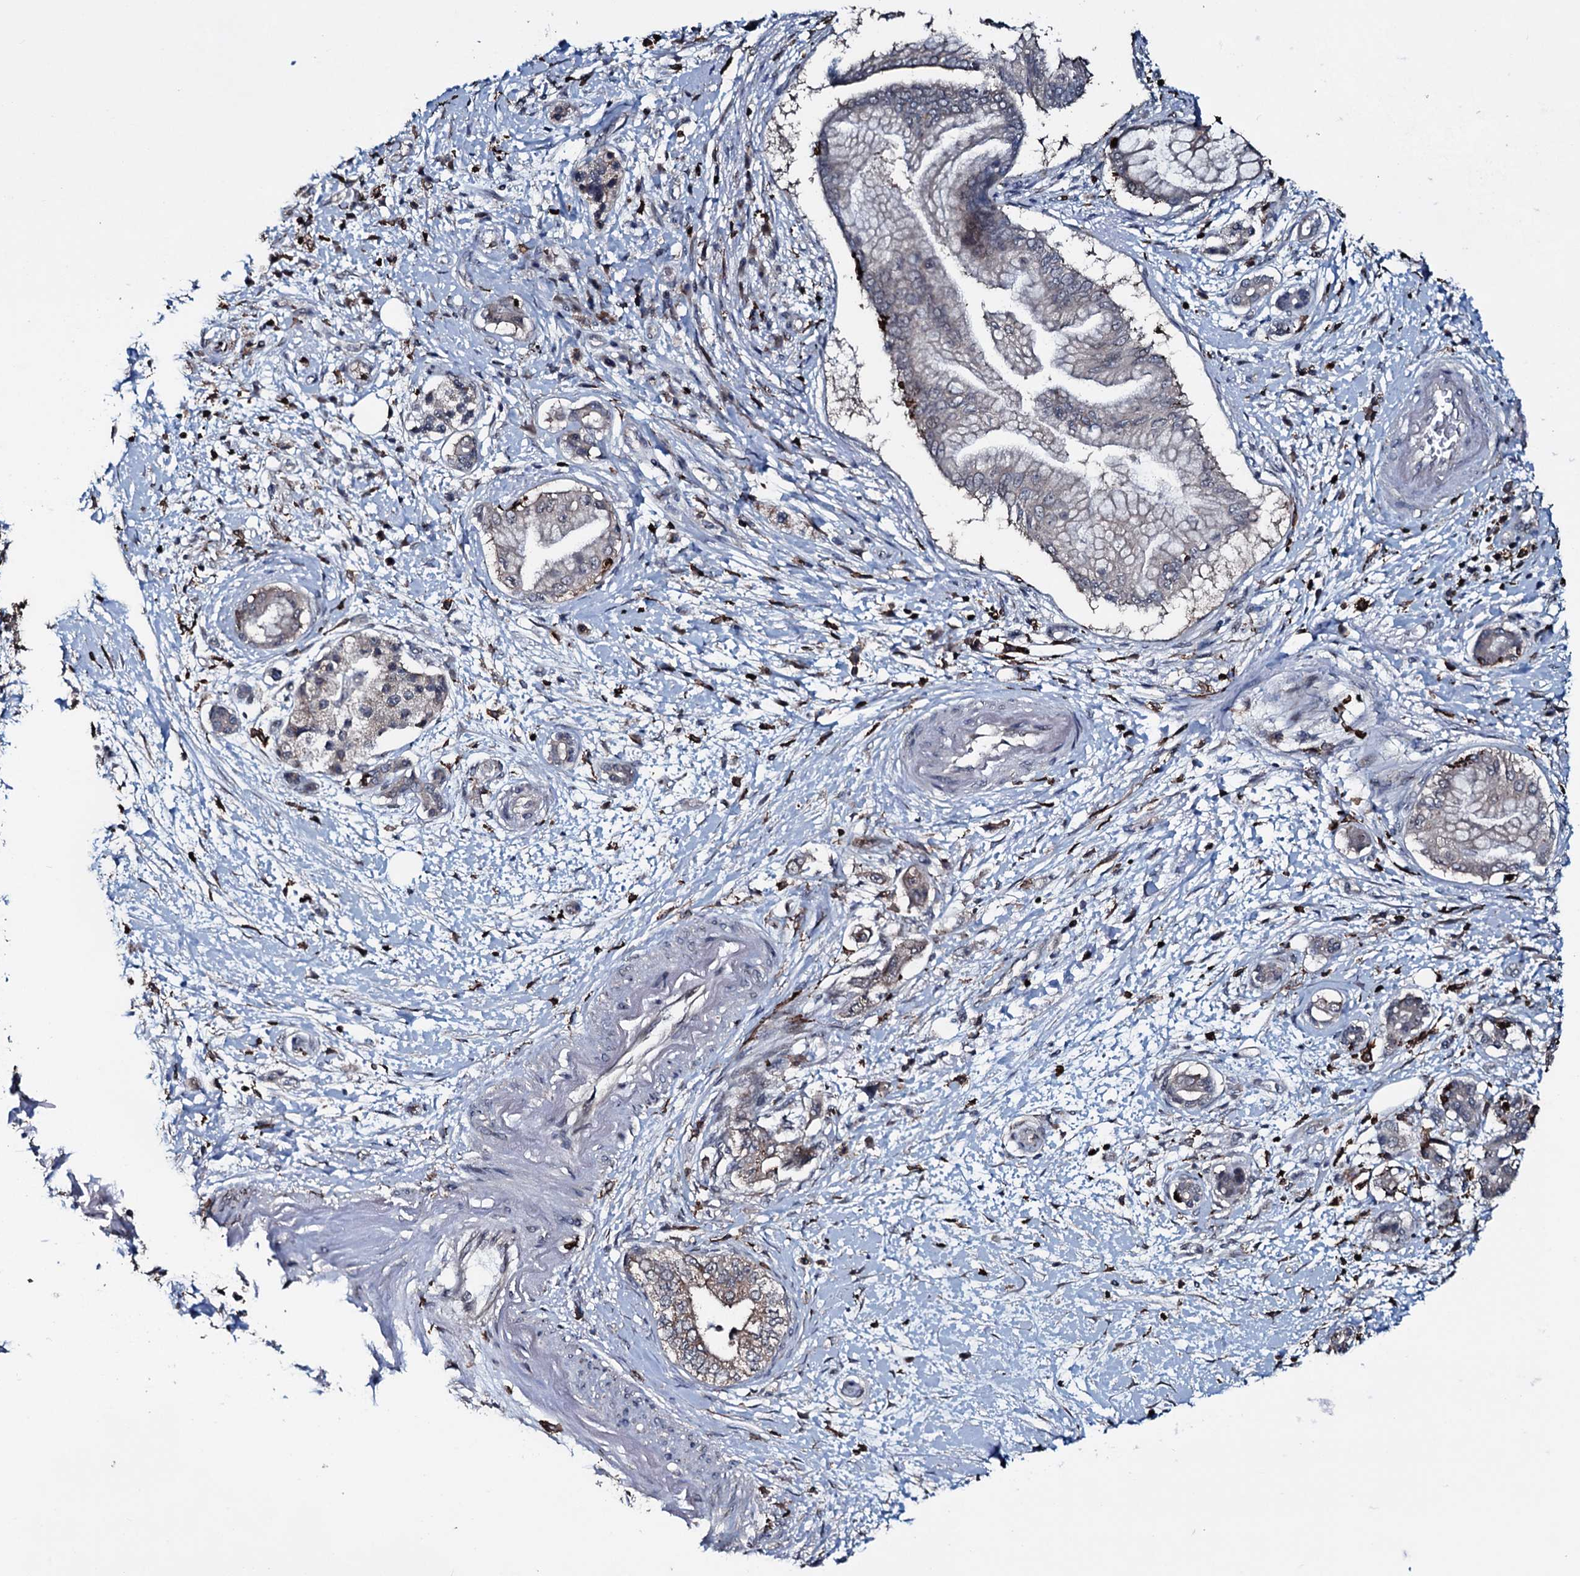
{"staining": {"intensity": "weak", "quantity": "<25%", "location": "cytoplasmic/membranous"}, "tissue": "pancreatic cancer", "cell_type": "Tumor cells", "image_type": "cancer", "snomed": [{"axis": "morphology", "description": "Adenocarcinoma, NOS"}, {"axis": "topography", "description": "Pancreas"}], "caption": "Immunohistochemical staining of human pancreatic cancer shows no significant expression in tumor cells. Nuclei are stained in blue.", "gene": "OGFOD2", "patient": {"sex": "female", "age": 73}}